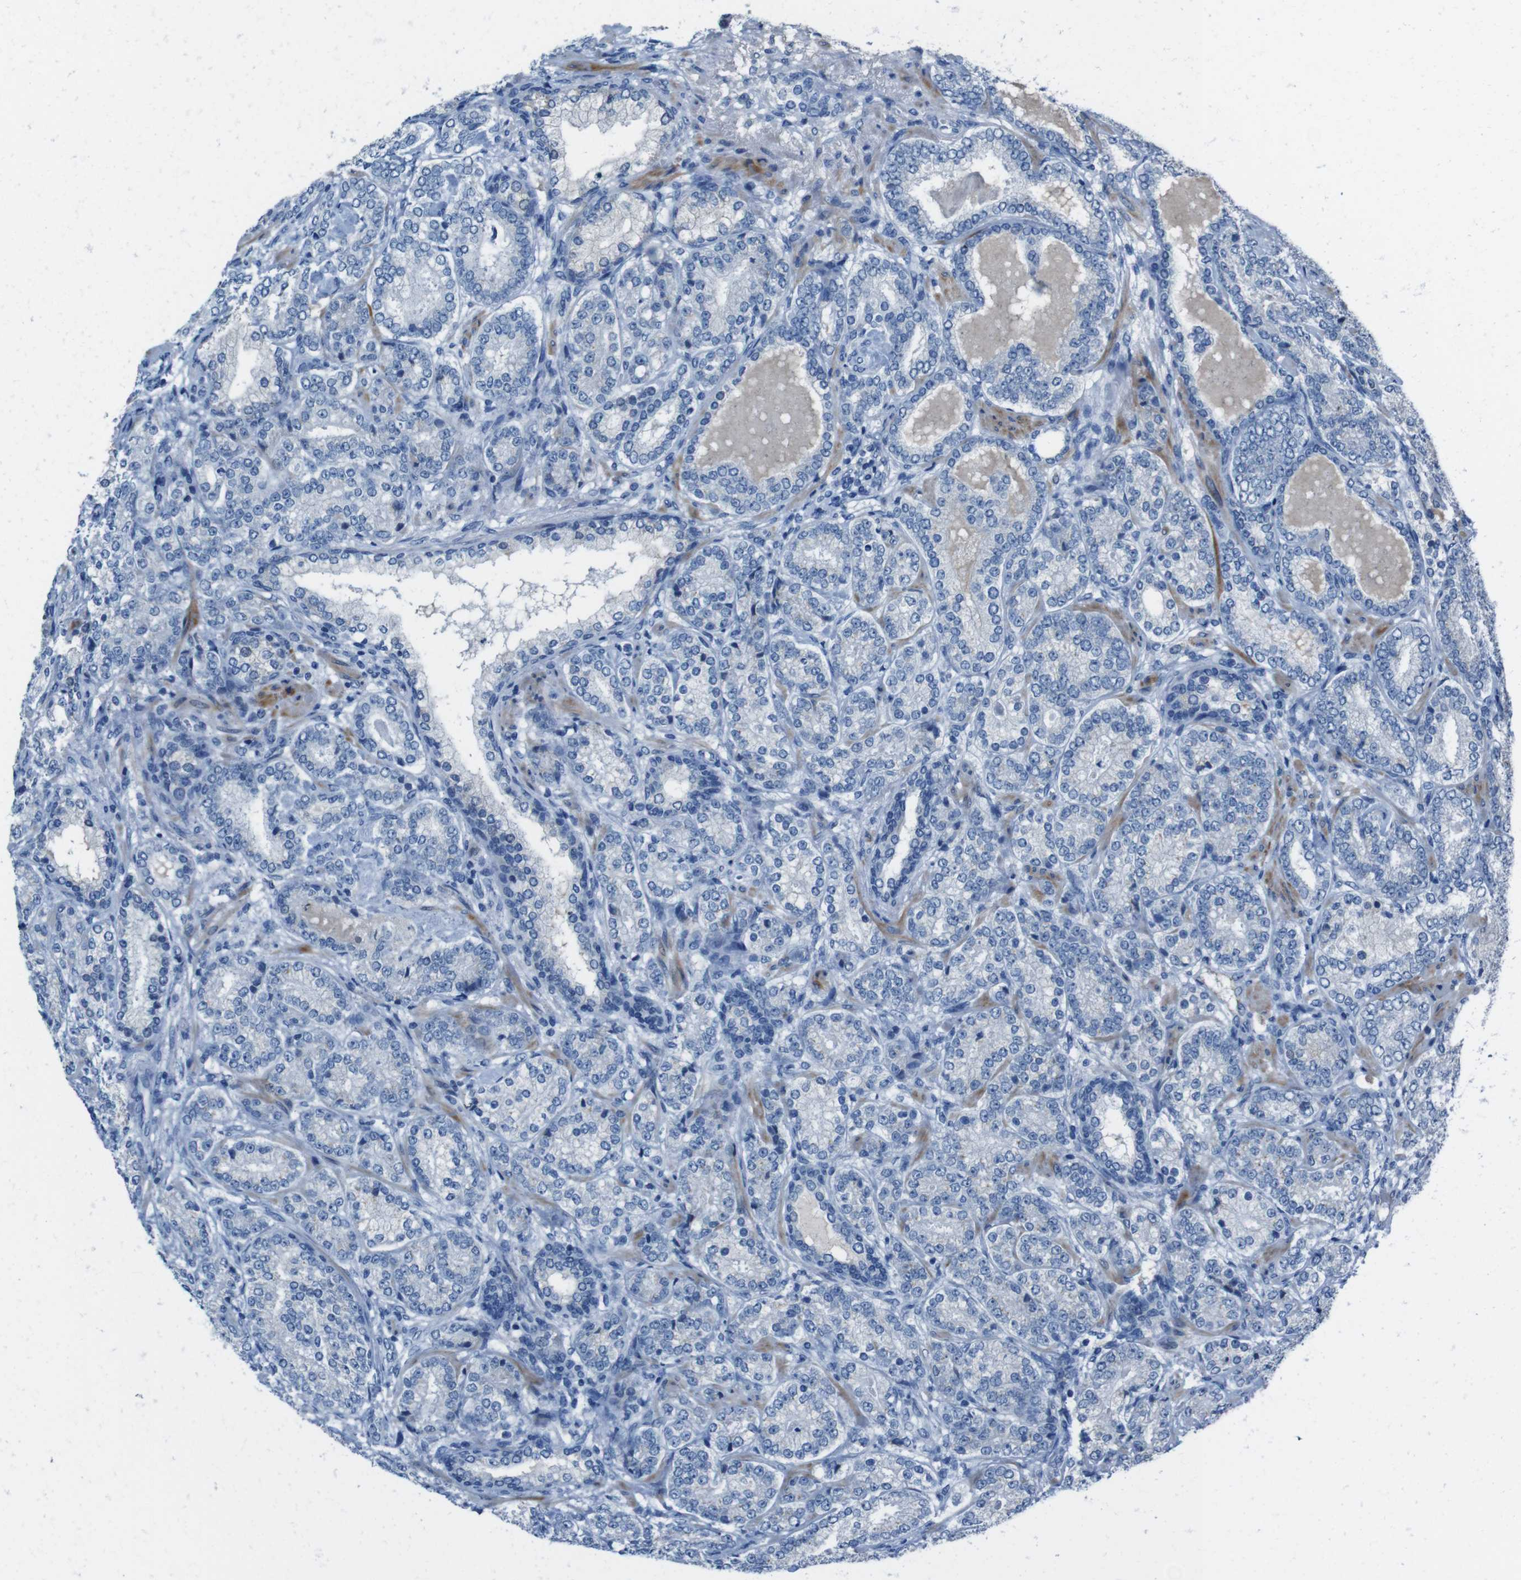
{"staining": {"intensity": "negative", "quantity": "none", "location": "none"}, "tissue": "prostate cancer", "cell_type": "Tumor cells", "image_type": "cancer", "snomed": [{"axis": "morphology", "description": "Adenocarcinoma, High grade"}, {"axis": "topography", "description": "Prostate"}], "caption": "This micrograph is of prostate cancer (high-grade adenocarcinoma) stained with immunohistochemistry to label a protein in brown with the nuclei are counter-stained blue. There is no positivity in tumor cells.", "gene": "CDHR2", "patient": {"sex": "male", "age": 61}}